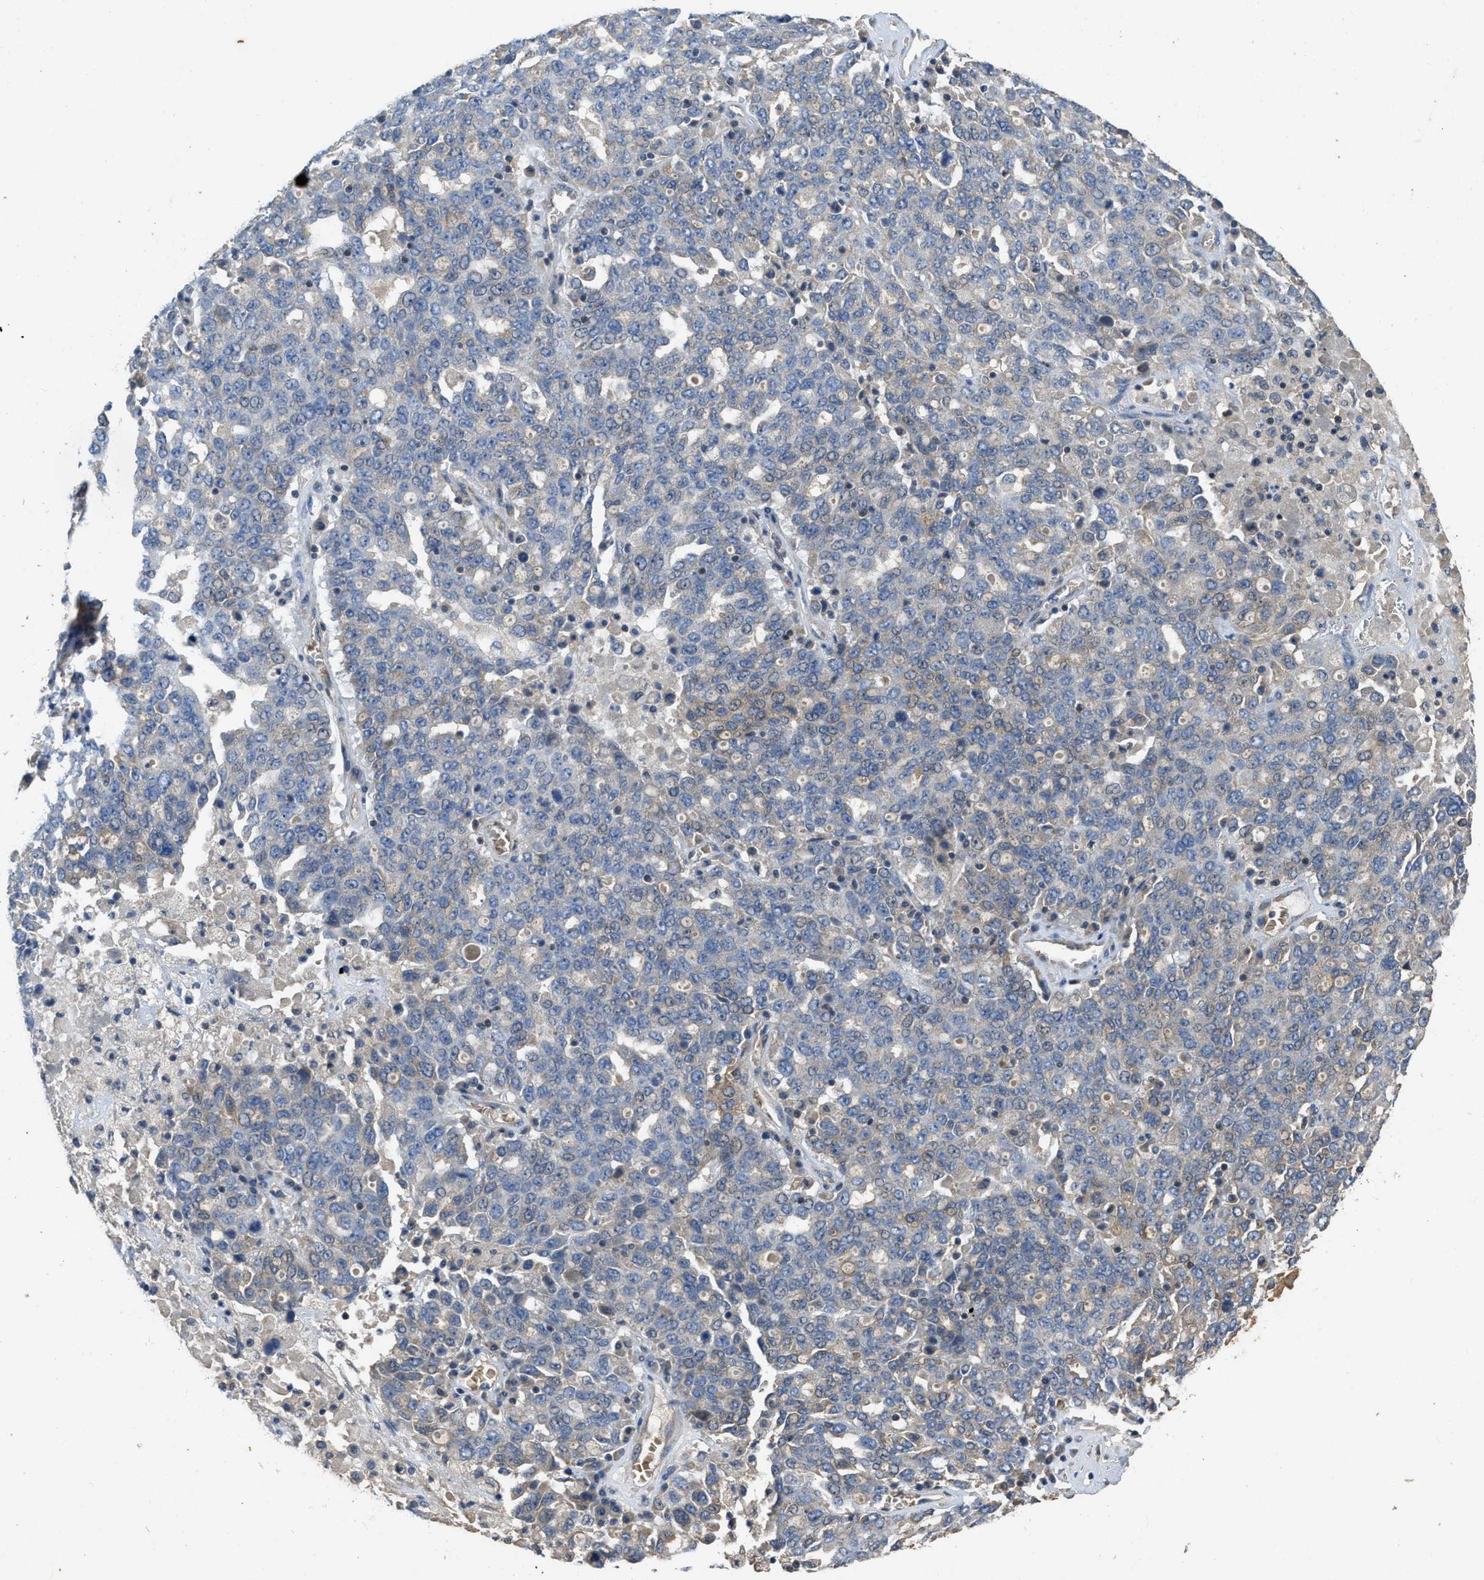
{"staining": {"intensity": "negative", "quantity": "none", "location": "none"}, "tissue": "ovarian cancer", "cell_type": "Tumor cells", "image_type": "cancer", "snomed": [{"axis": "morphology", "description": "Carcinoma, endometroid"}, {"axis": "topography", "description": "Ovary"}], "caption": "This is an immunohistochemistry (IHC) image of human ovarian endometroid carcinoma. There is no positivity in tumor cells.", "gene": "PPP3CA", "patient": {"sex": "female", "age": 62}}